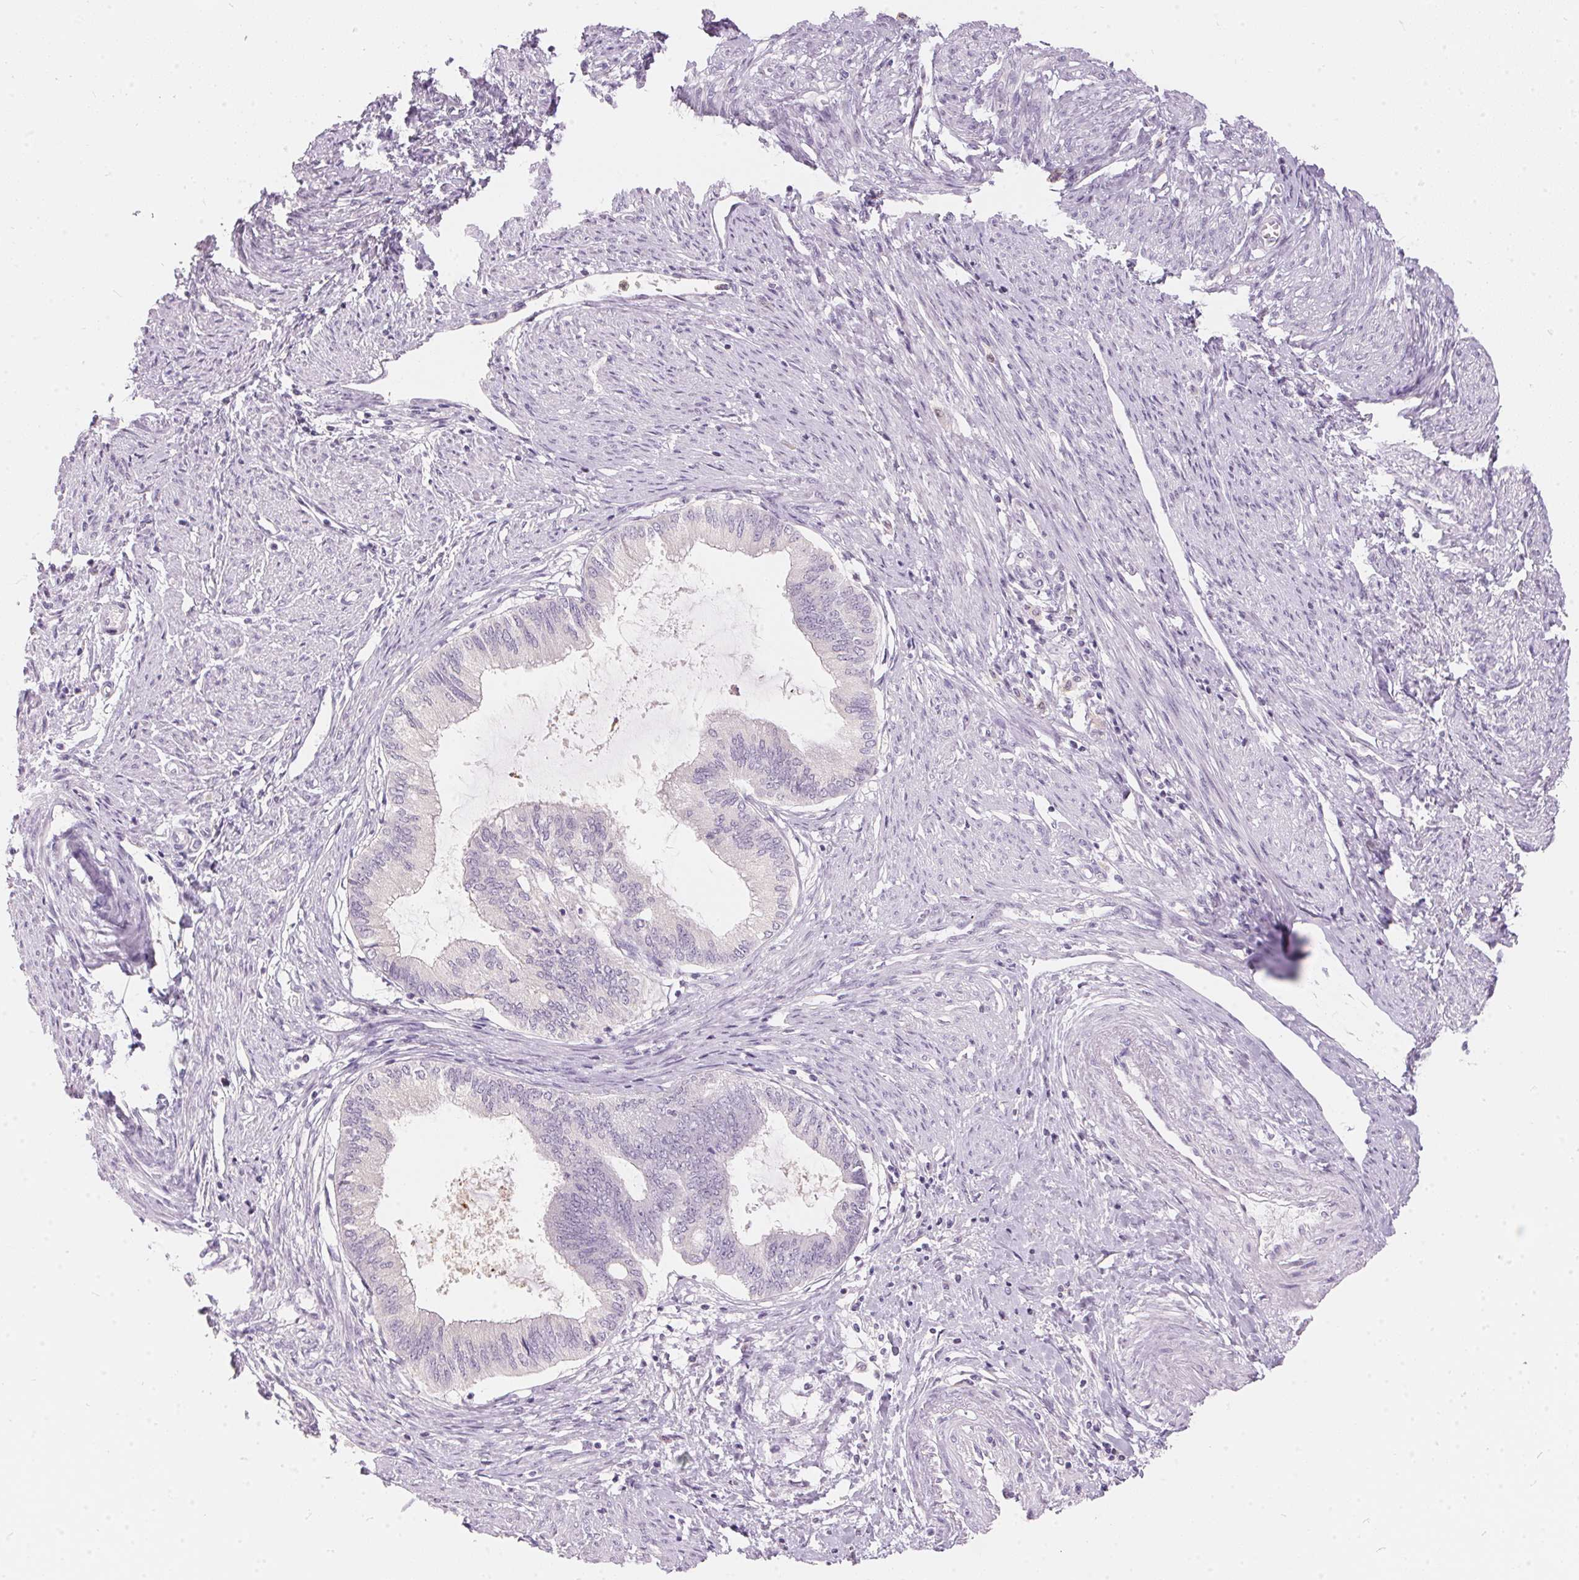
{"staining": {"intensity": "negative", "quantity": "none", "location": "none"}, "tissue": "endometrial cancer", "cell_type": "Tumor cells", "image_type": "cancer", "snomed": [{"axis": "morphology", "description": "Adenocarcinoma, NOS"}, {"axis": "topography", "description": "Endometrium"}], "caption": "DAB (3,3'-diaminobenzidine) immunohistochemical staining of human endometrial cancer shows no significant positivity in tumor cells.", "gene": "SERPINB1", "patient": {"sex": "female", "age": 86}}